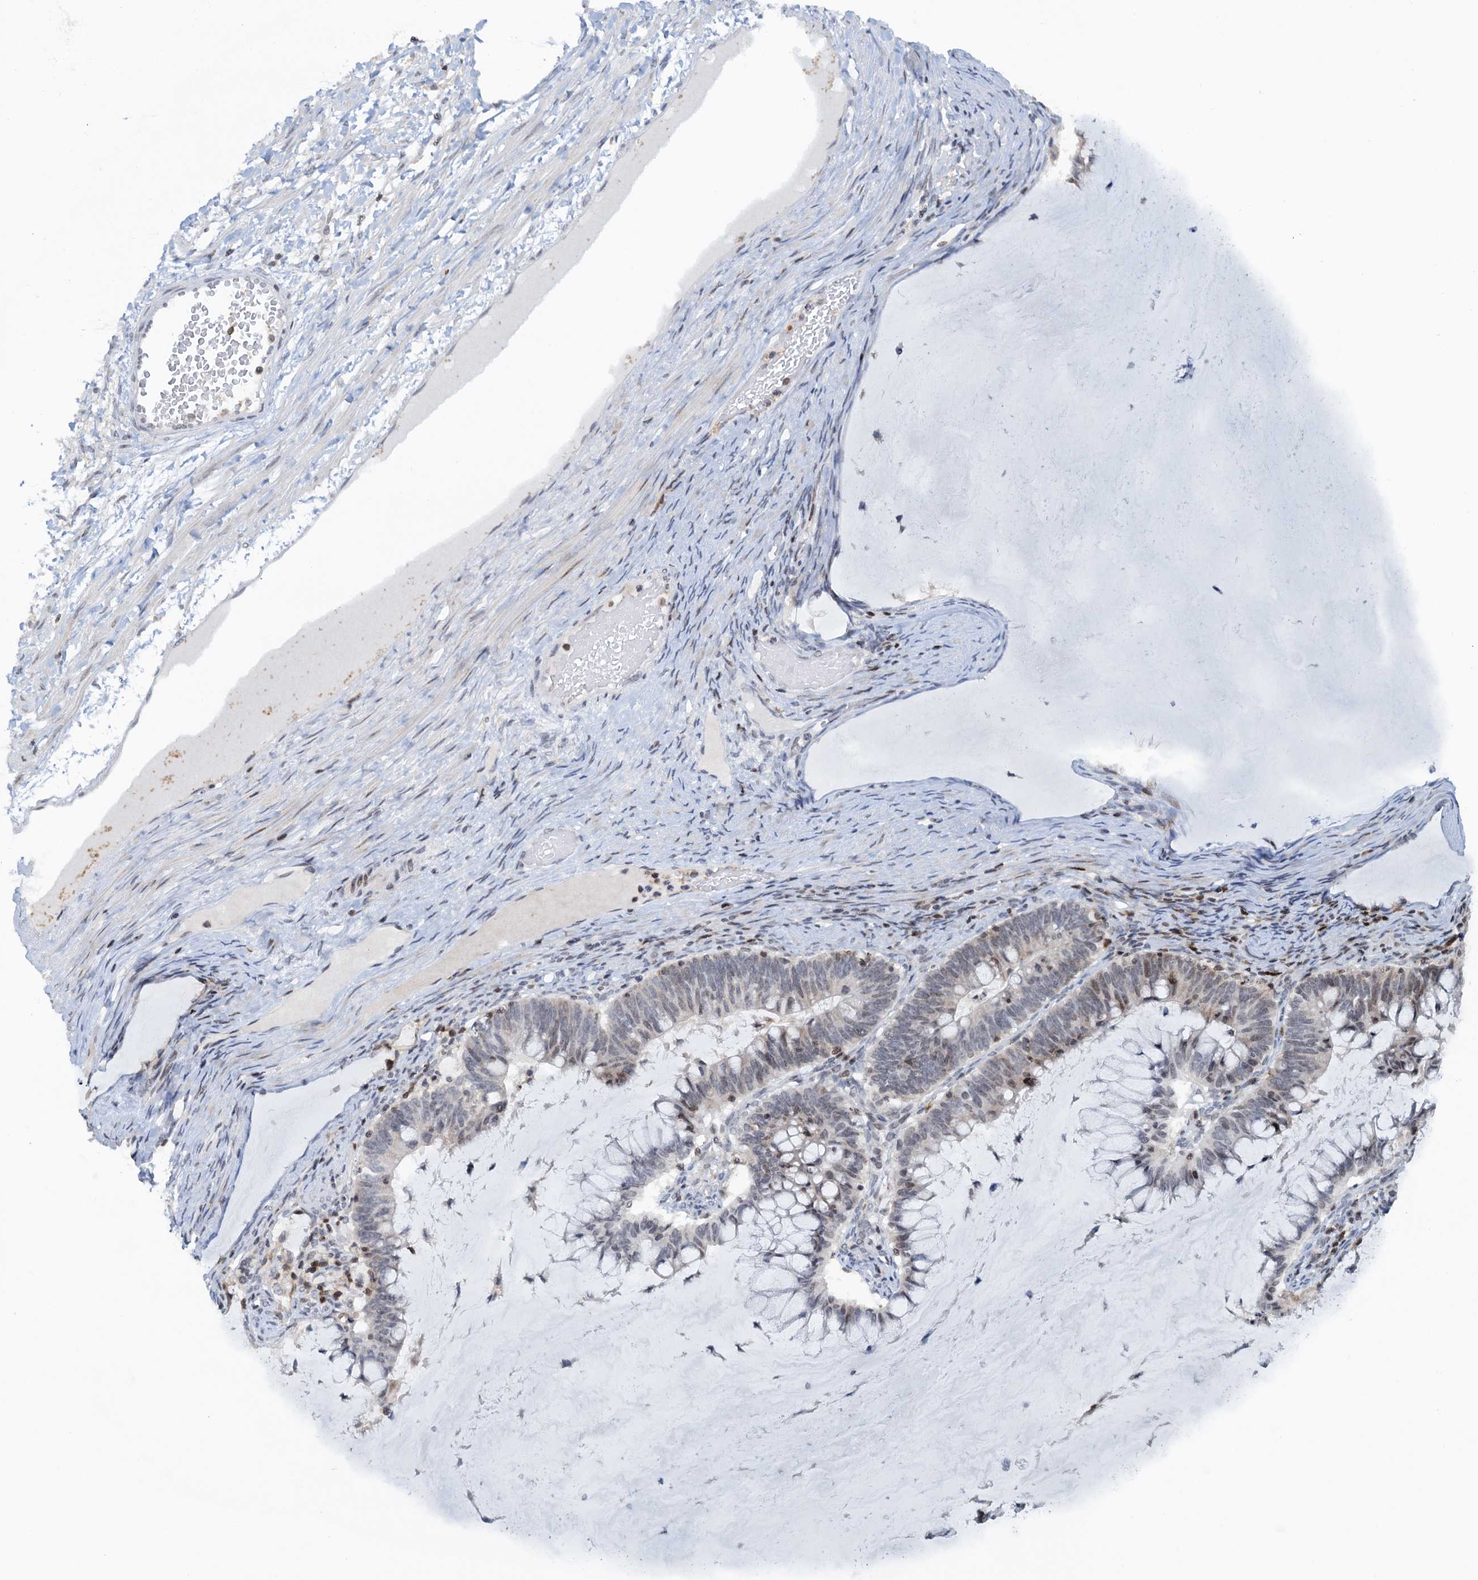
{"staining": {"intensity": "moderate", "quantity": "<25%", "location": "cytoplasmic/membranous,nuclear"}, "tissue": "ovarian cancer", "cell_type": "Tumor cells", "image_type": "cancer", "snomed": [{"axis": "morphology", "description": "Cystadenocarcinoma, mucinous, NOS"}, {"axis": "topography", "description": "Ovary"}], "caption": "A low amount of moderate cytoplasmic/membranous and nuclear expression is identified in about <25% of tumor cells in ovarian mucinous cystadenocarcinoma tissue.", "gene": "FYB1", "patient": {"sex": "female", "age": 61}}